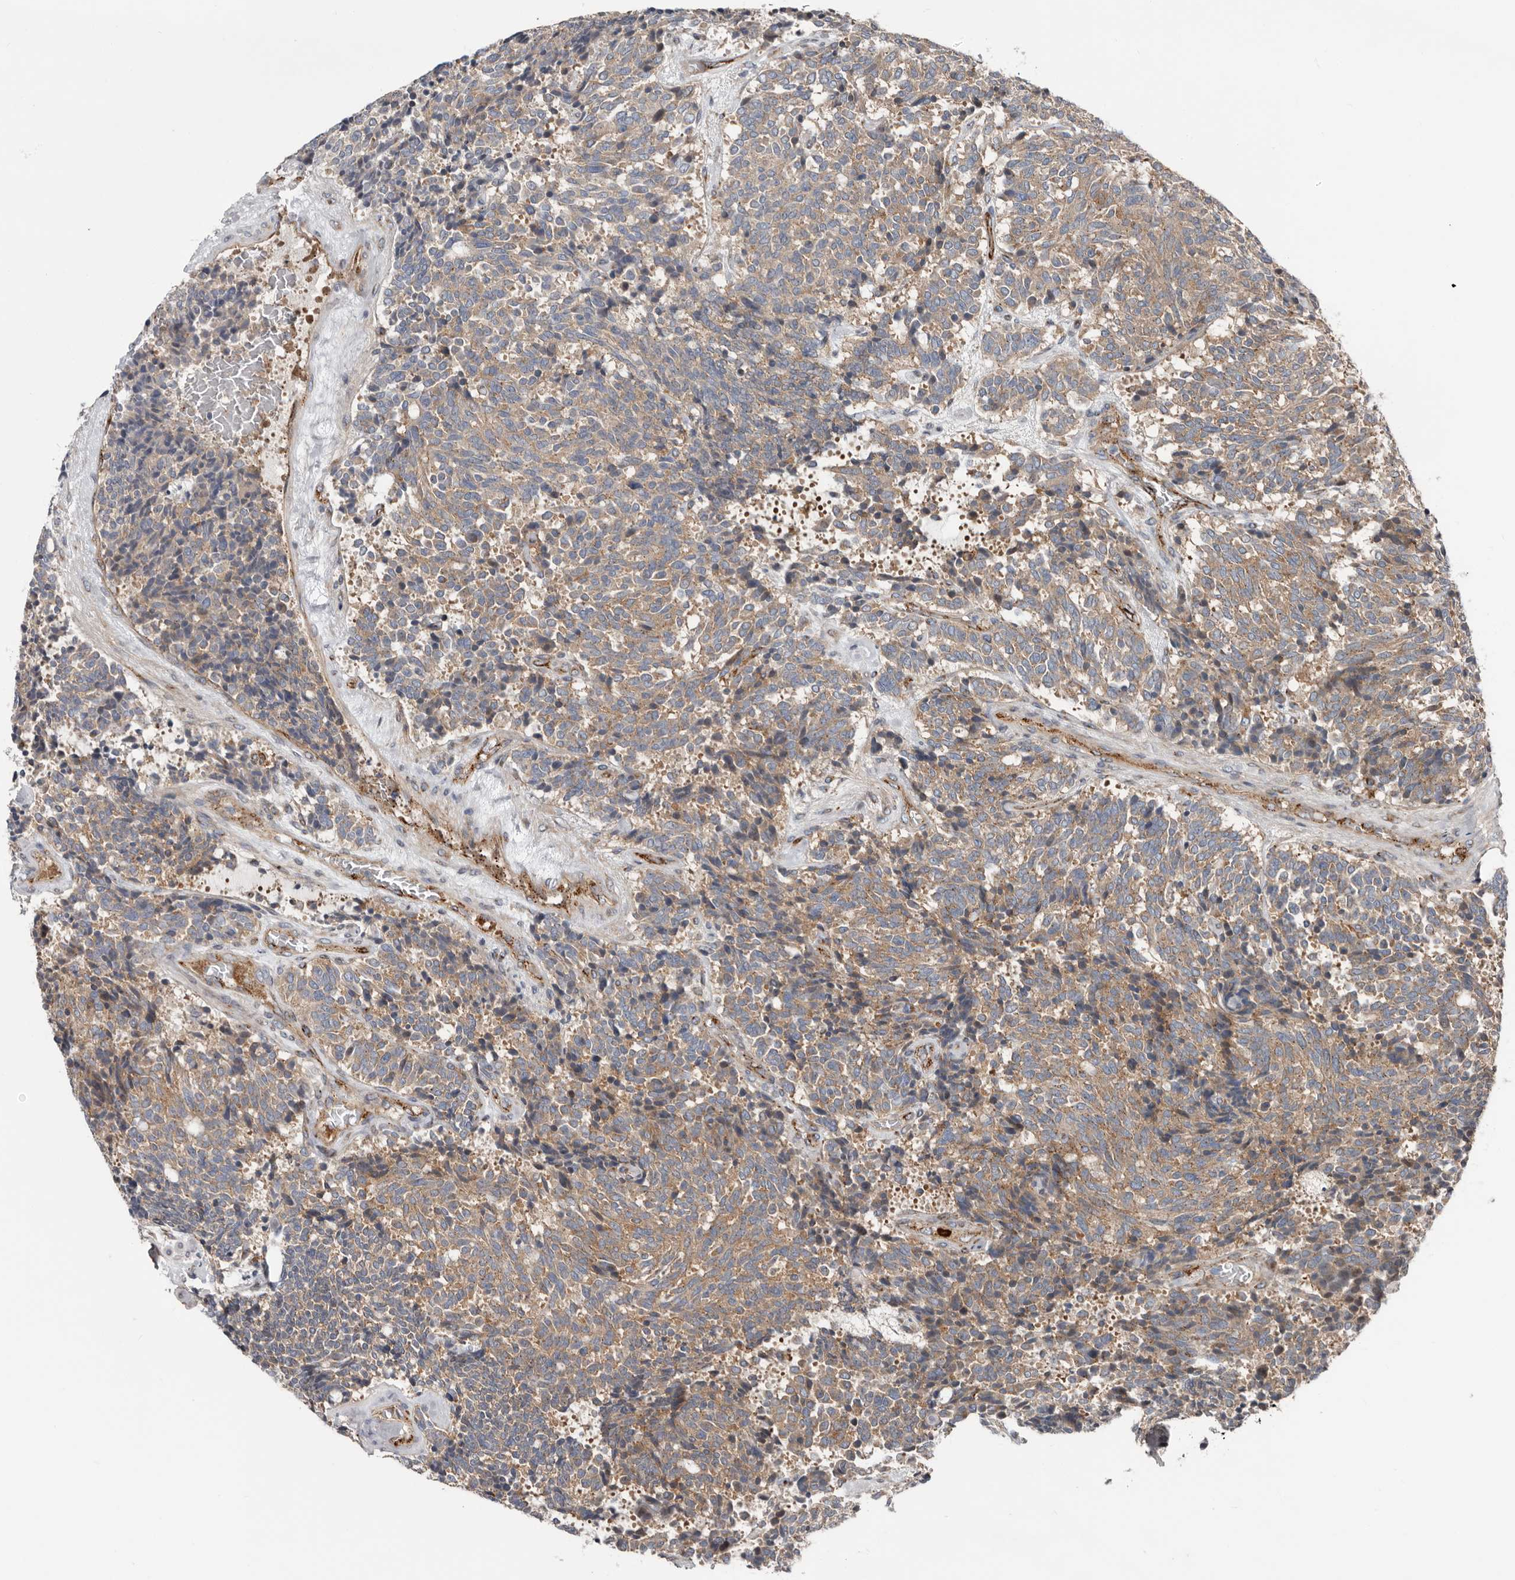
{"staining": {"intensity": "moderate", "quantity": ">75%", "location": "cytoplasmic/membranous"}, "tissue": "carcinoid", "cell_type": "Tumor cells", "image_type": "cancer", "snomed": [{"axis": "morphology", "description": "Carcinoid, malignant, NOS"}, {"axis": "topography", "description": "Pancreas"}], "caption": "Immunohistochemical staining of human carcinoid (malignant) exhibits medium levels of moderate cytoplasmic/membranous positivity in approximately >75% of tumor cells.", "gene": "LUZP1", "patient": {"sex": "female", "age": 54}}